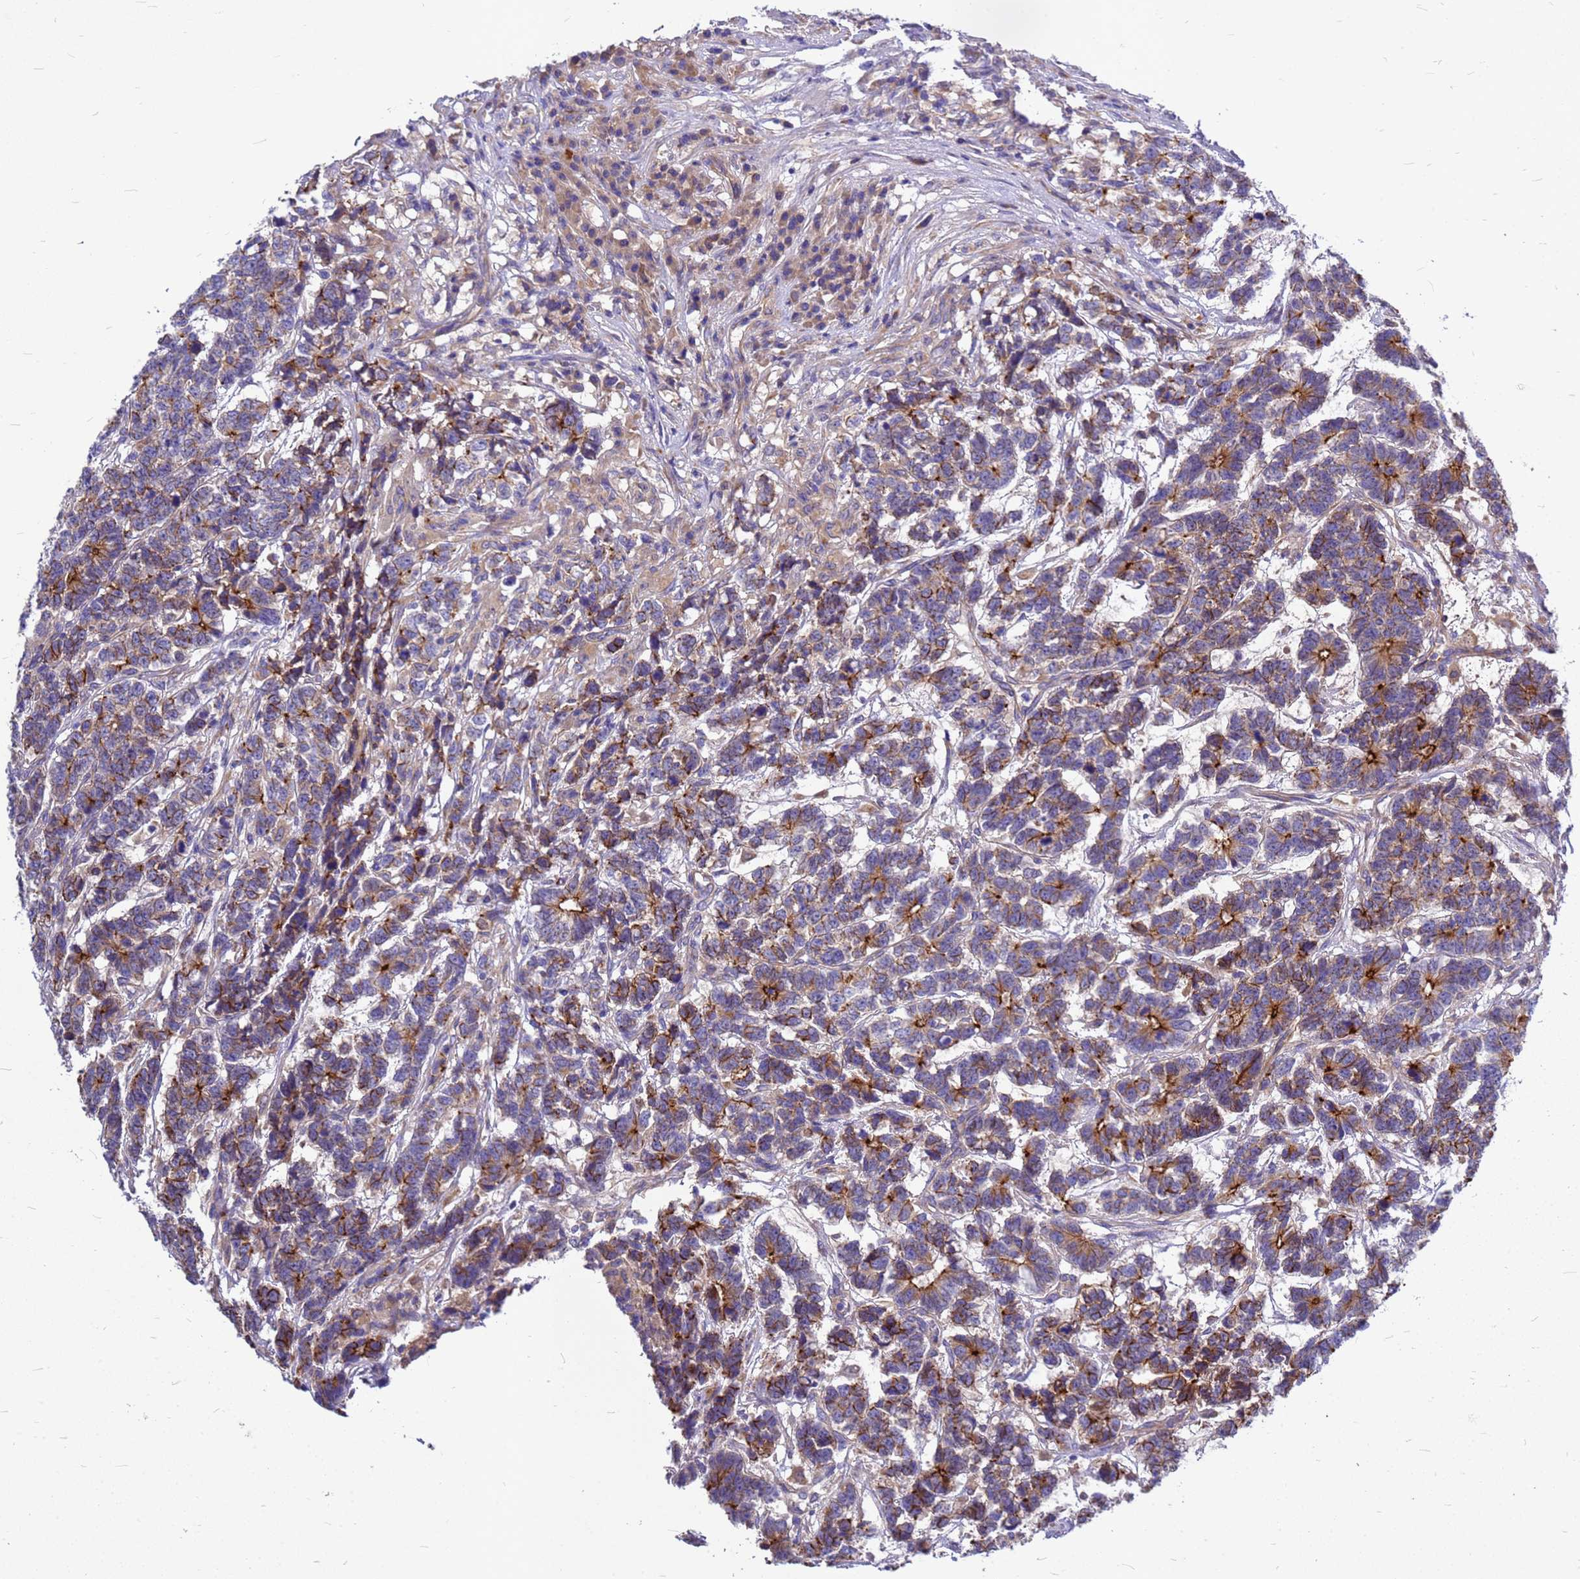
{"staining": {"intensity": "moderate", "quantity": "25%-75%", "location": "cytoplasmic/membranous"}, "tissue": "testis cancer", "cell_type": "Tumor cells", "image_type": "cancer", "snomed": [{"axis": "morphology", "description": "Carcinoma, Embryonal, NOS"}, {"axis": "topography", "description": "Testis"}], "caption": "Protein expression analysis of testis cancer (embryonal carcinoma) reveals moderate cytoplasmic/membranous expression in about 25%-75% of tumor cells.", "gene": "FBXW5", "patient": {"sex": "male", "age": 26}}